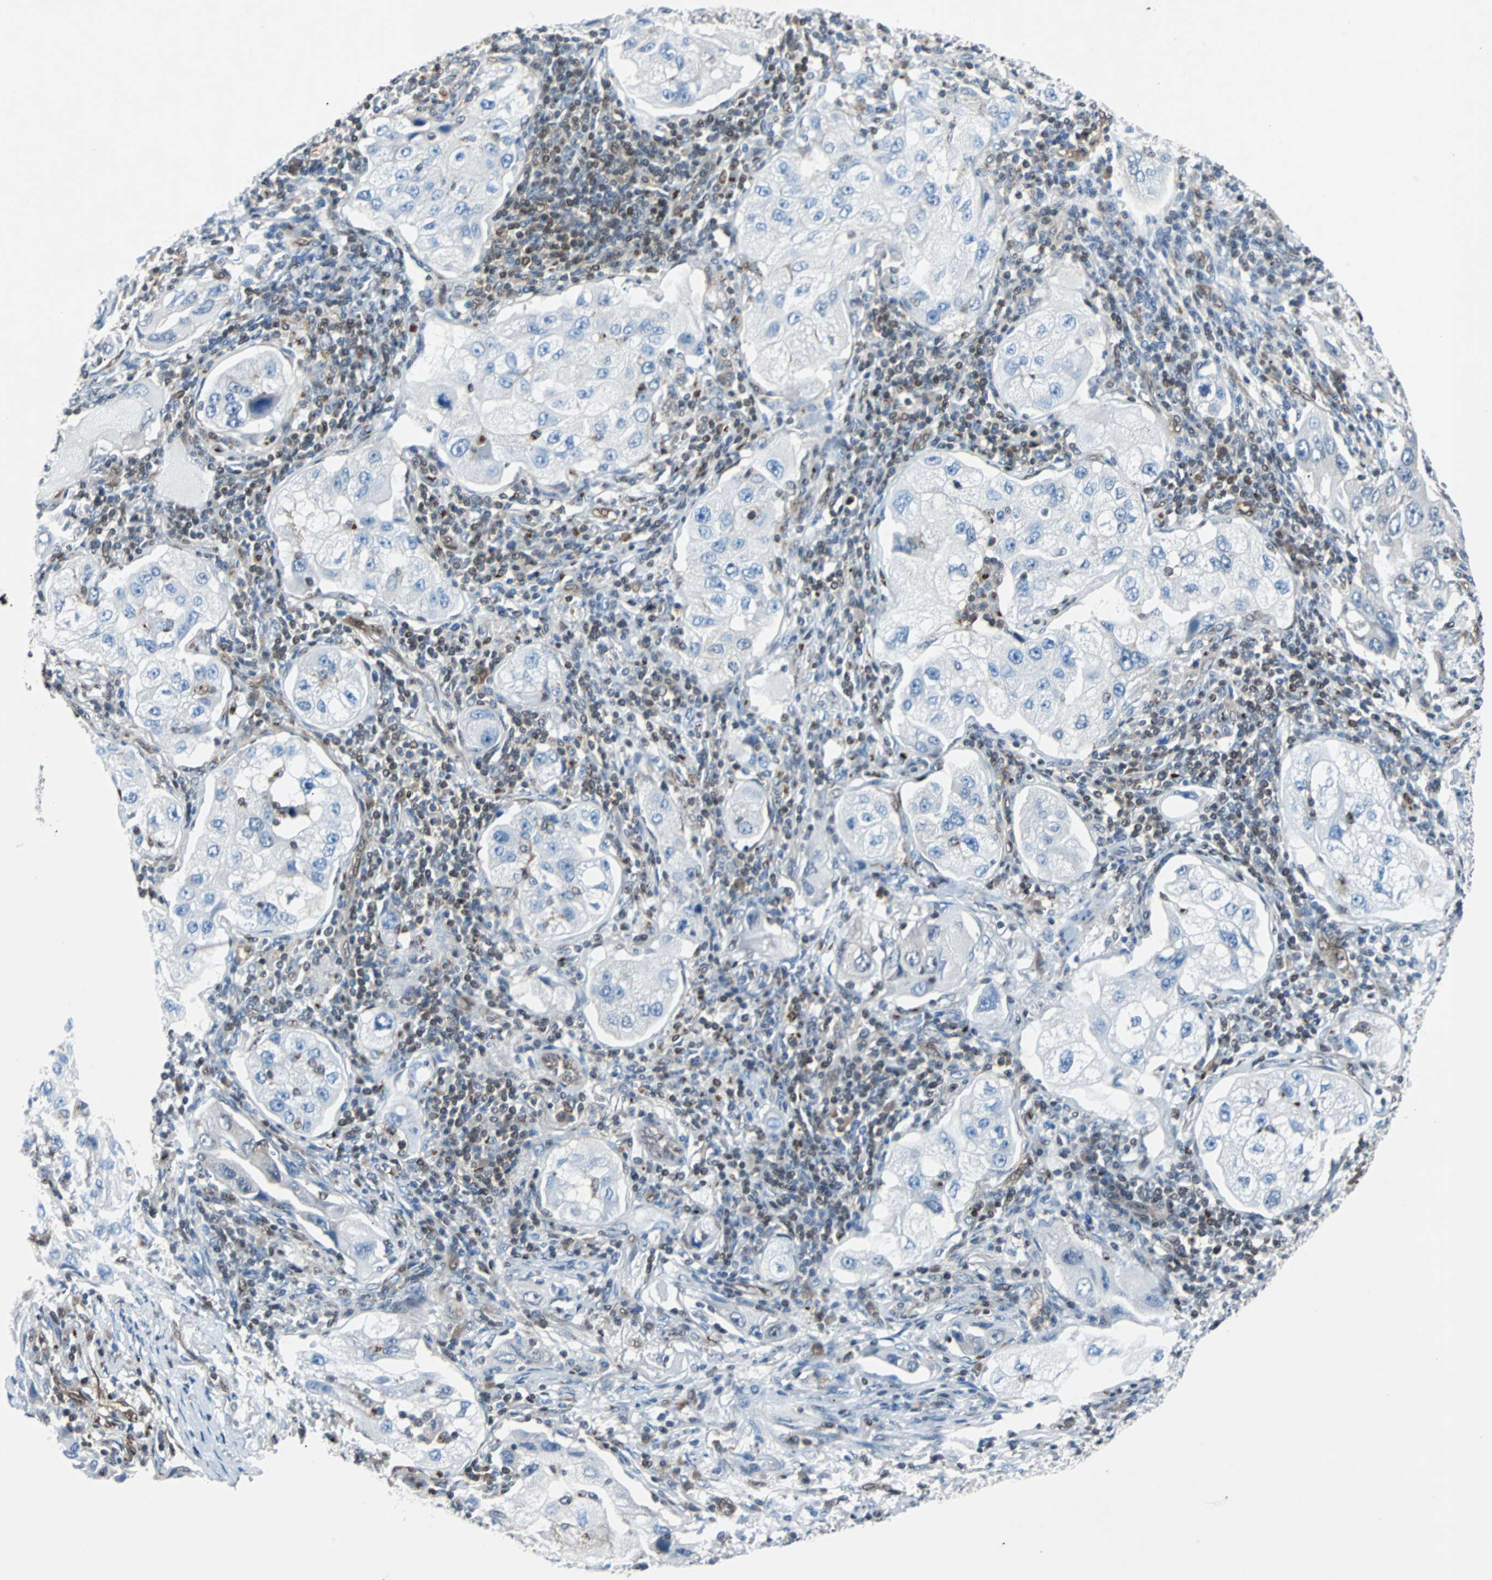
{"staining": {"intensity": "negative", "quantity": "none", "location": "none"}, "tissue": "lung cancer", "cell_type": "Tumor cells", "image_type": "cancer", "snomed": [{"axis": "morphology", "description": "Adenocarcinoma, NOS"}, {"axis": "topography", "description": "Lung"}], "caption": "Tumor cells show no significant staining in adenocarcinoma (lung).", "gene": "MAP2K6", "patient": {"sex": "female", "age": 65}}